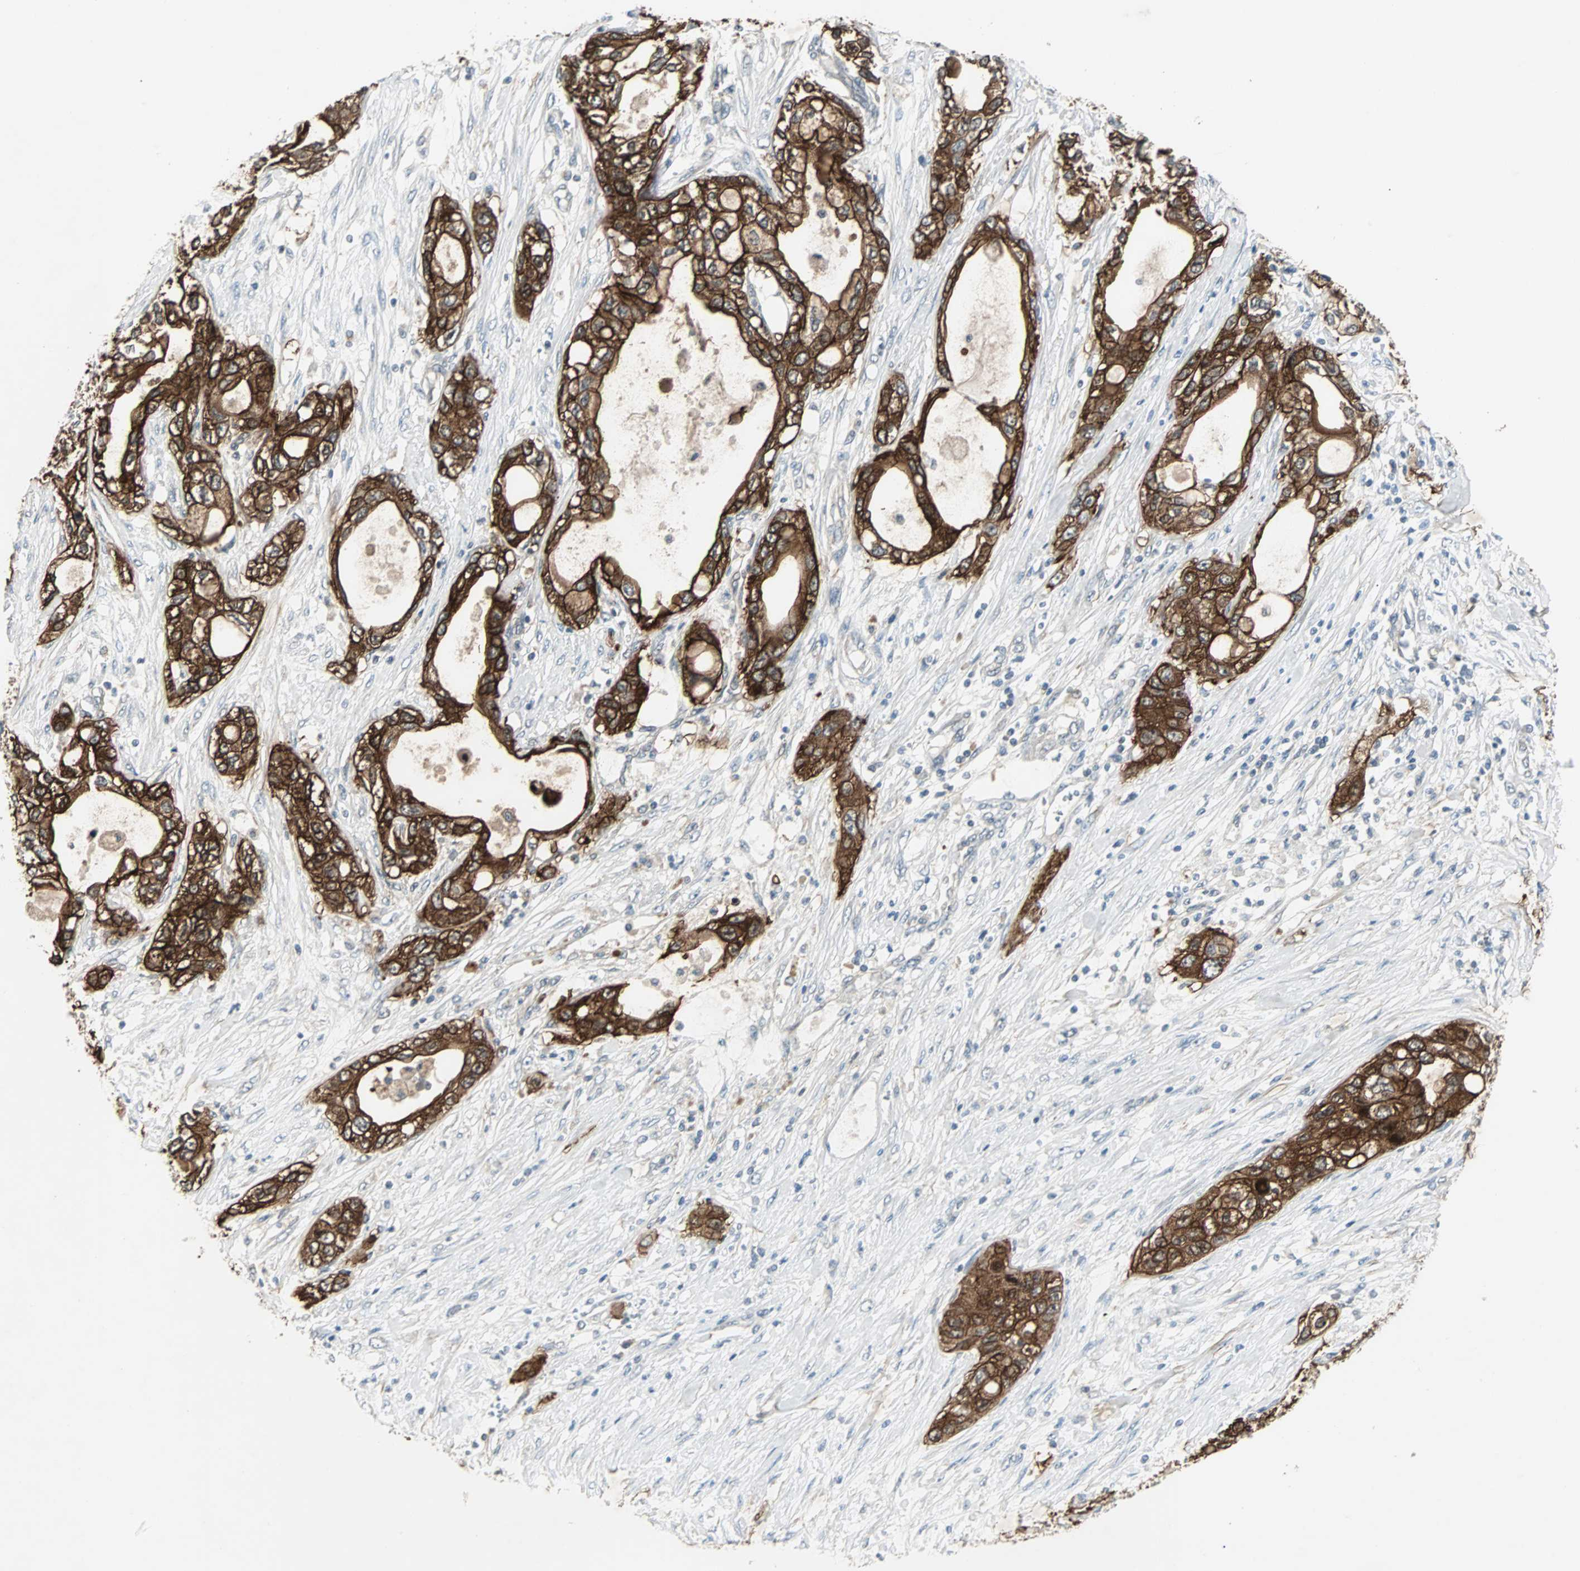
{"staining": {"intensity": "strong", "quantity": ">75%", "location": "cytoplasmic/membranous"}, "tissue": "pancreatic cancer", "cell_type": "Tumor cells", "image_type": "cancer", "snomed": [{"axis": "morphology", "description": "Adenocarcinoma, NOS"}, {"axis": "topography", "description": "Pancreas"}], "caption": "This is an image of immunohistochemistry (IHC) staining of adenocarcinoma (pancreatic), which shows strong positivity in the cytoplasmic/membranous of tumor cells.", "gene": "CMC2", "patient": {"sex": "female", "age": 70}}